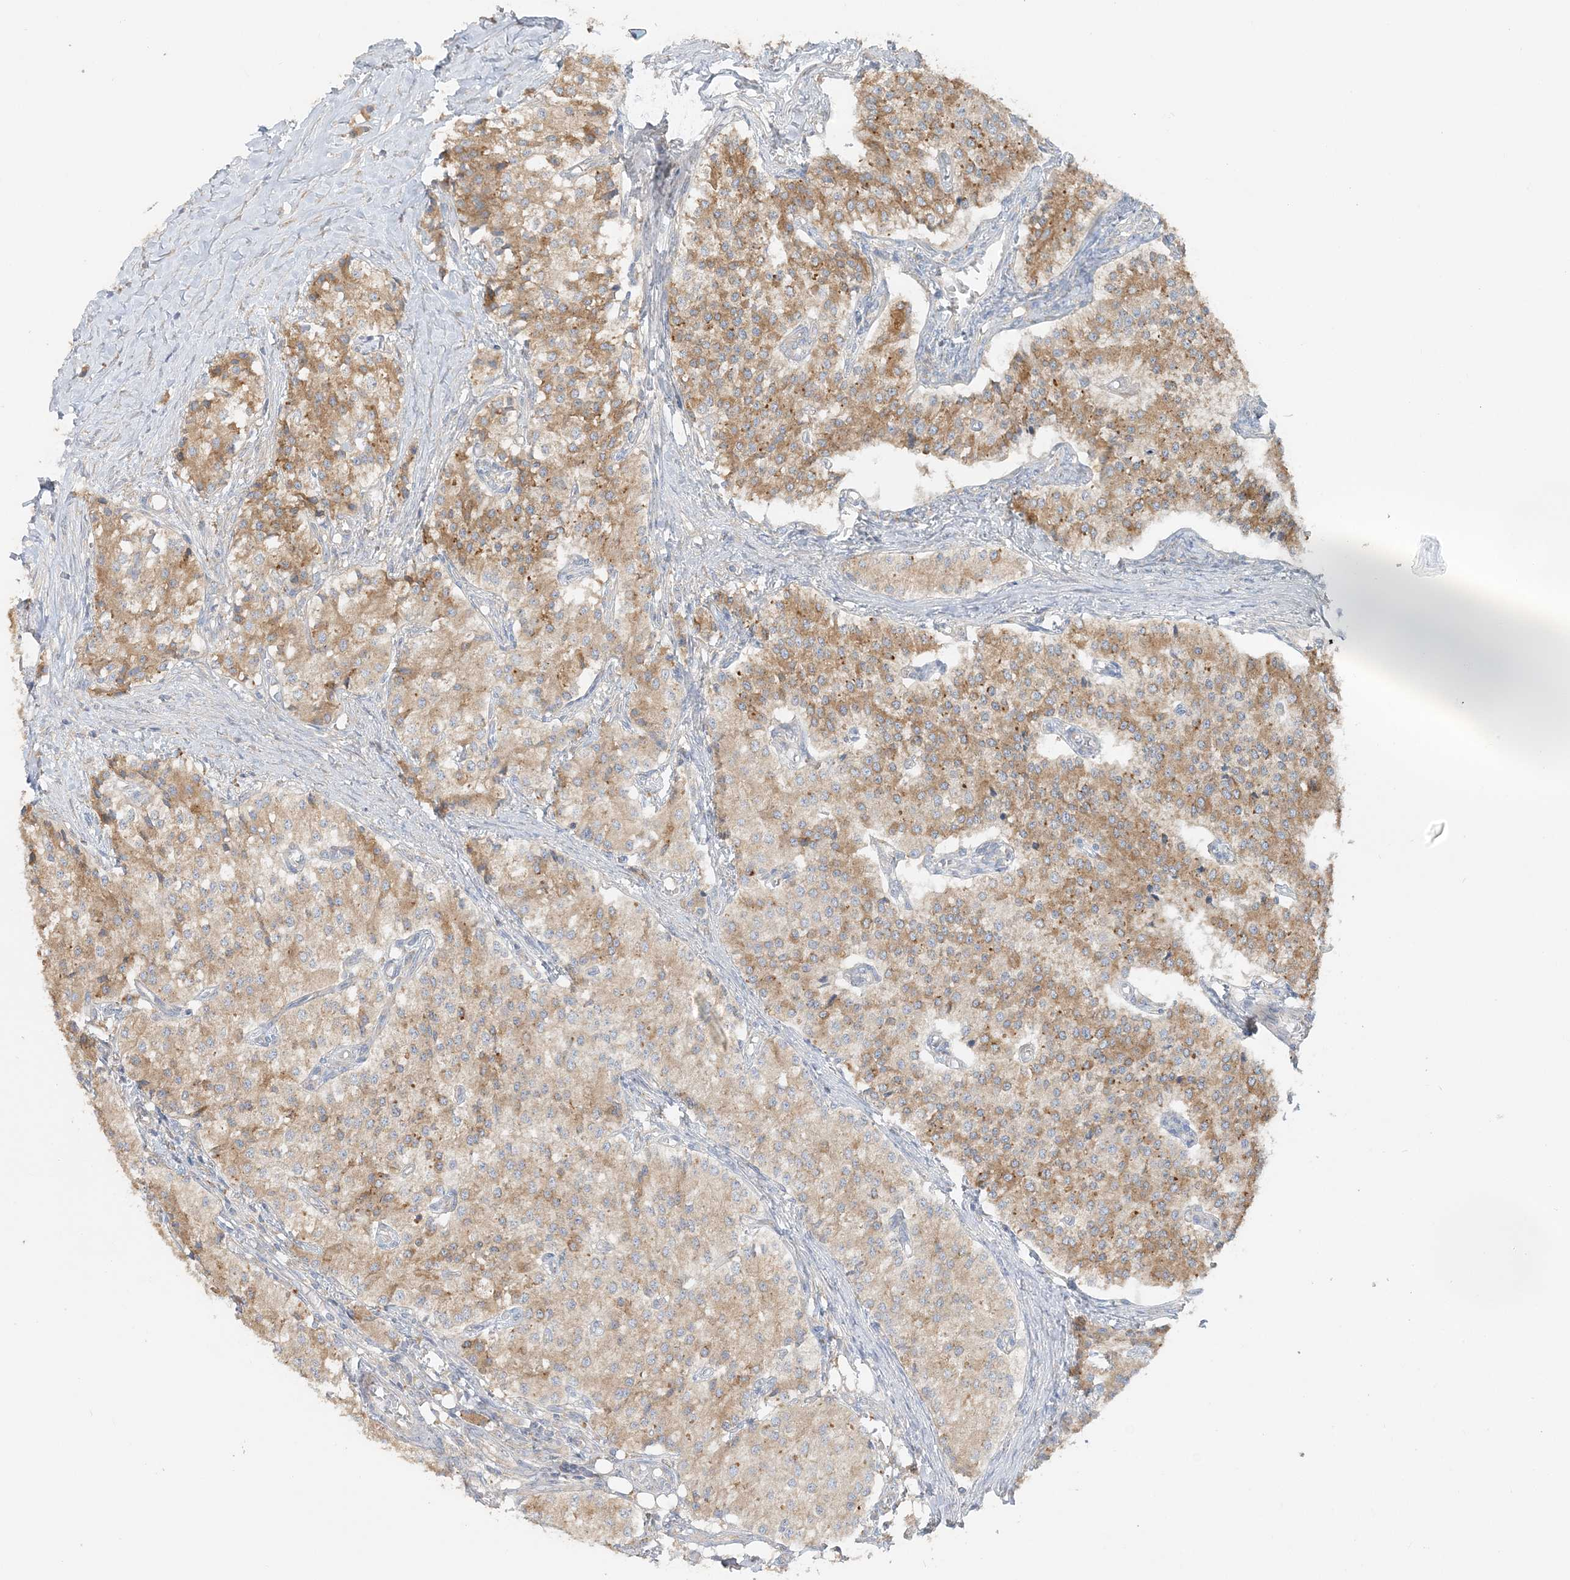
{"staining": {"intensity": "moderate", "quantity": ">75%", "location": "cytoplasmic/membranous"}, "tissue": "carcinoid", "cell_type": "Tumor cells", "image_type": "cancer", "snomed": [{"axis": "morphology", "description": "Carcinoid, malignant, NOS"}, {"axis": "topography", "description": "Colon"}], "caption": "About >75% of tumor cells in carcinoid (malignant) demonstrate moderate cytoplasmic/membranous protein expression as visualized by brown immunohistochemical staining.", "gene": "TBC1D5", "patient": {"sex": "female", "age": 52}}